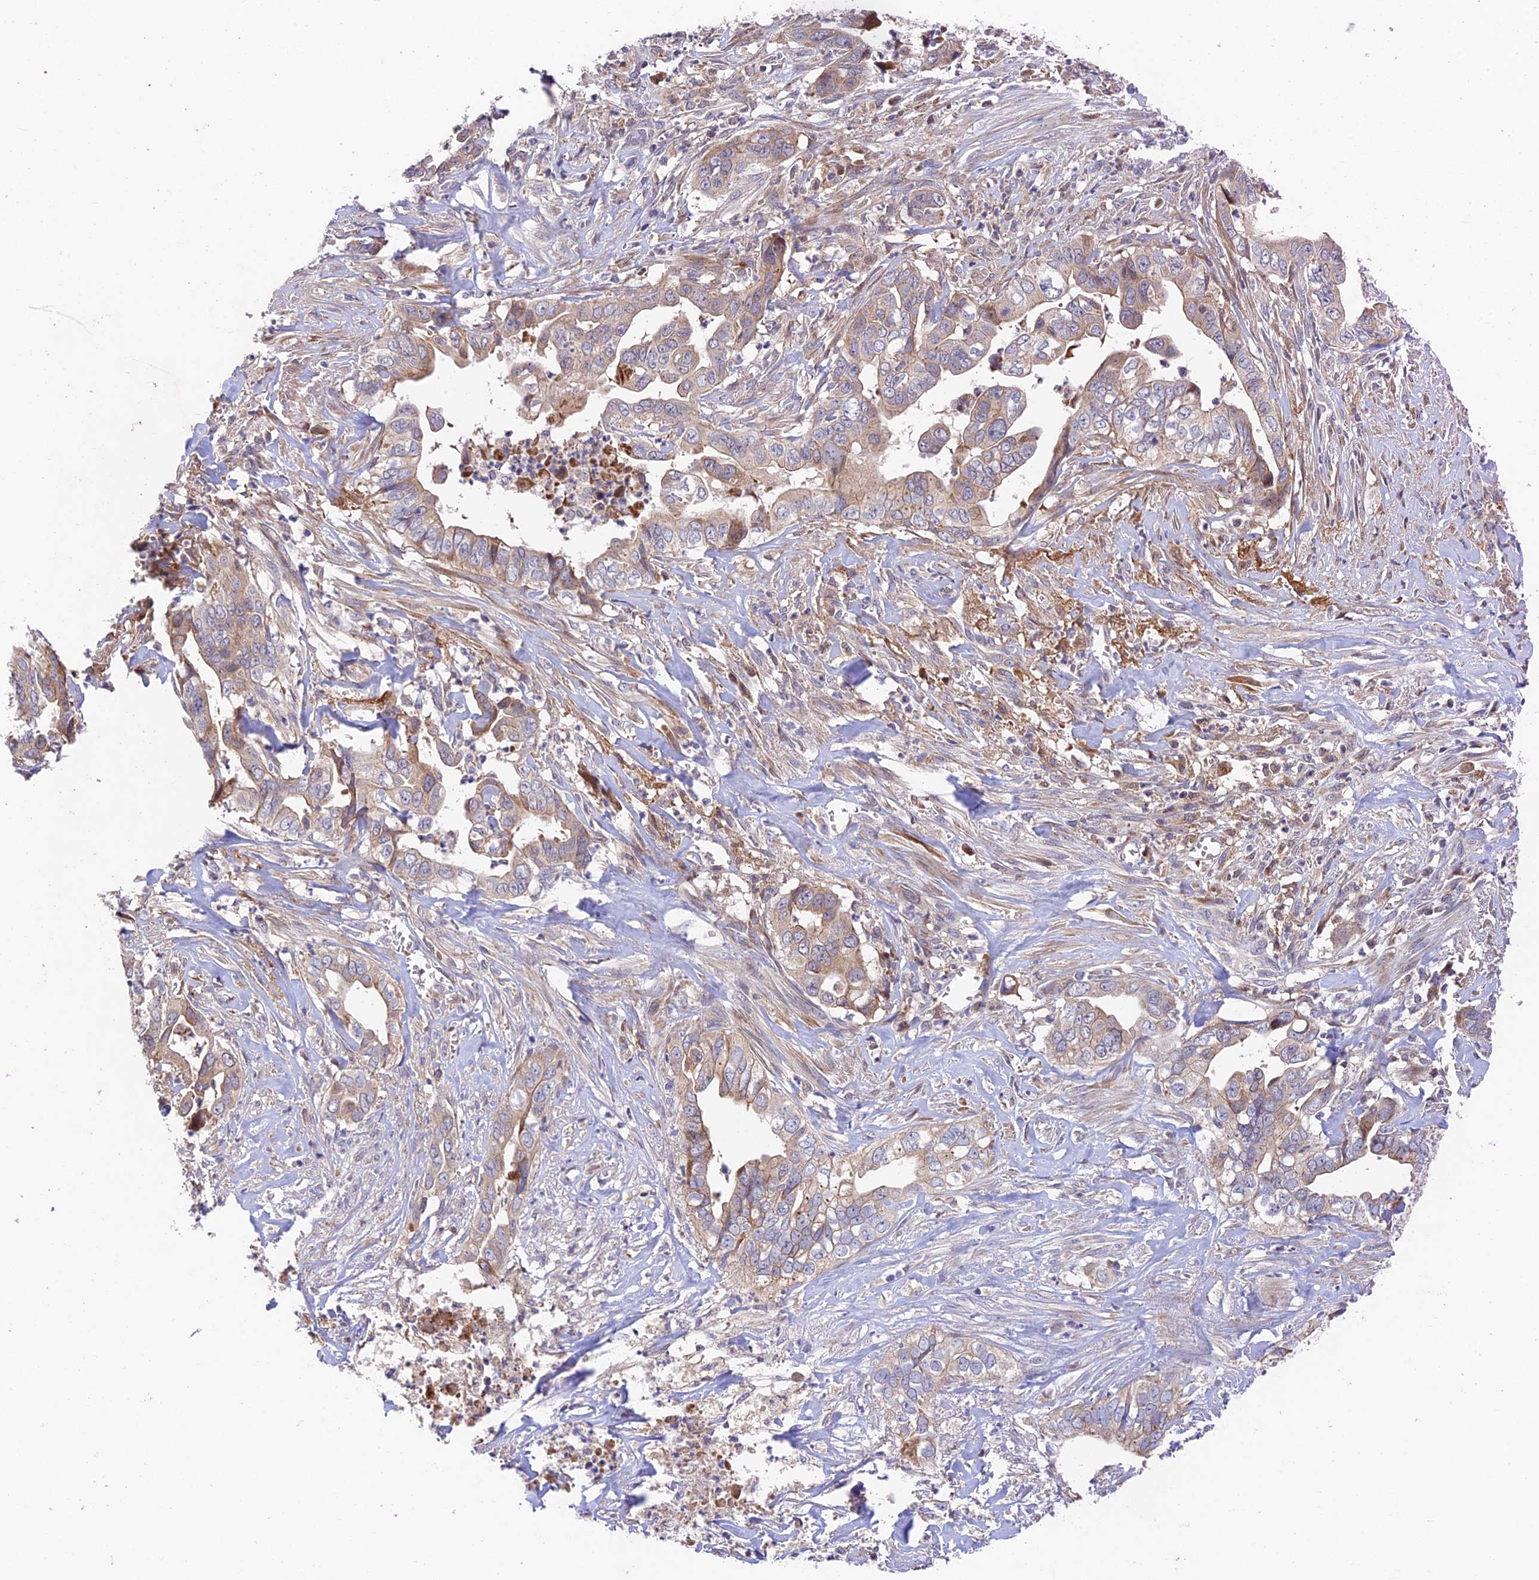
{"staining": {"intensity": "negative", "quantity": "none", "location": "none"}, "tissue": "liver cancer", "cell_type": "Tumor cells", "image_type": "cancer", "snomed": [{"axis": "morphology", "description": "Cholangiocarcinoma"}, {"axis": "topography", "description": "Liver"}], "caption": "Cholangiocarcinoma (liver) stained for a protein using IHC exhibits no expression tumor cells.", "gene": "FUOM", "patient": {"sex": "female", "age": 79}}